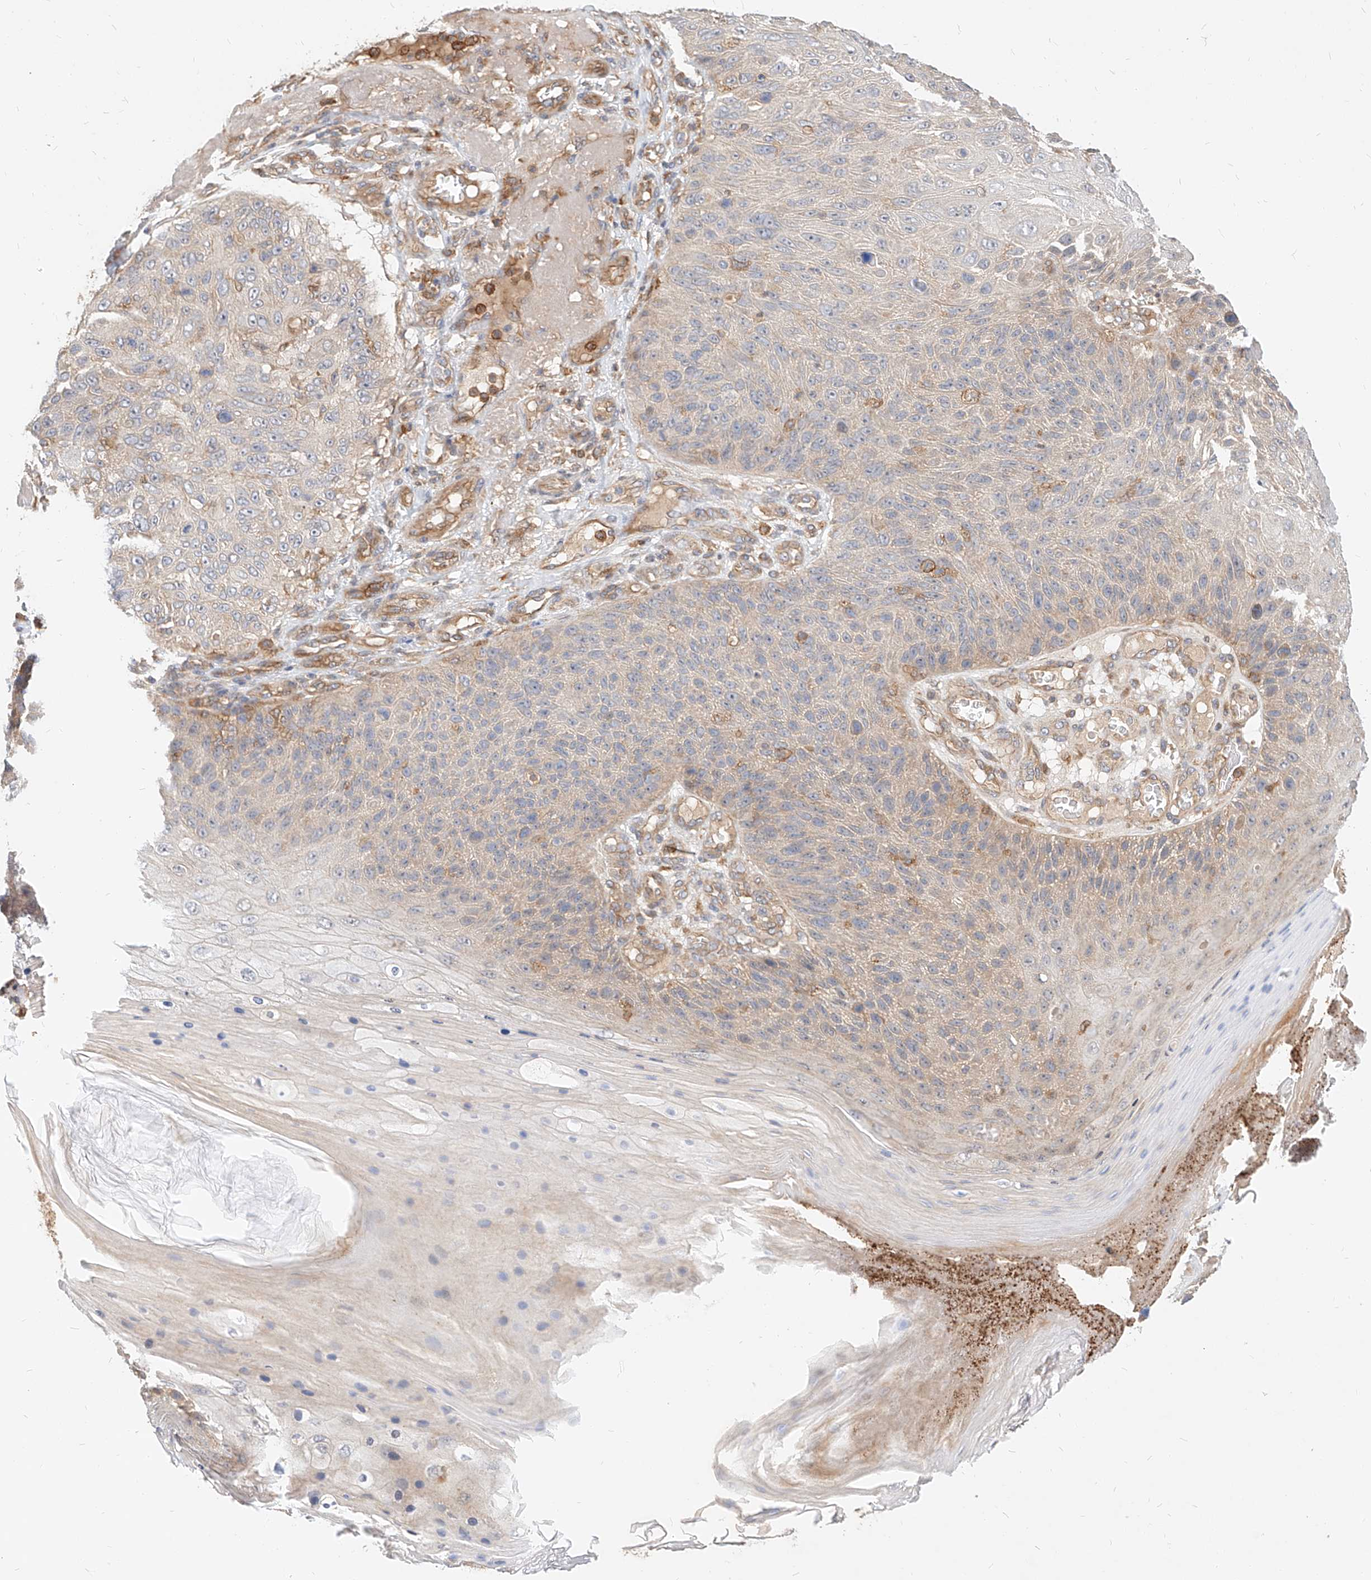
{"staining": {"intensity": "negative", "quantity": "none", "location": "none"}, "tissue": "skin cancer", "cell_type": "Tumor cells", "image_type": "cancer", "snomed": [{"axis": "morphology", "description": "Squamous cell carcinoma, NOS"}, {"axis": "topography", "description": "Skin"}], "caption": "This is an immunohistochemistry (IHC) photomicrograph of skin cancer. There is no positivity in tumor cells.", "gene": "NFAM1", "patient": {"sex": "female", "age": 88}}